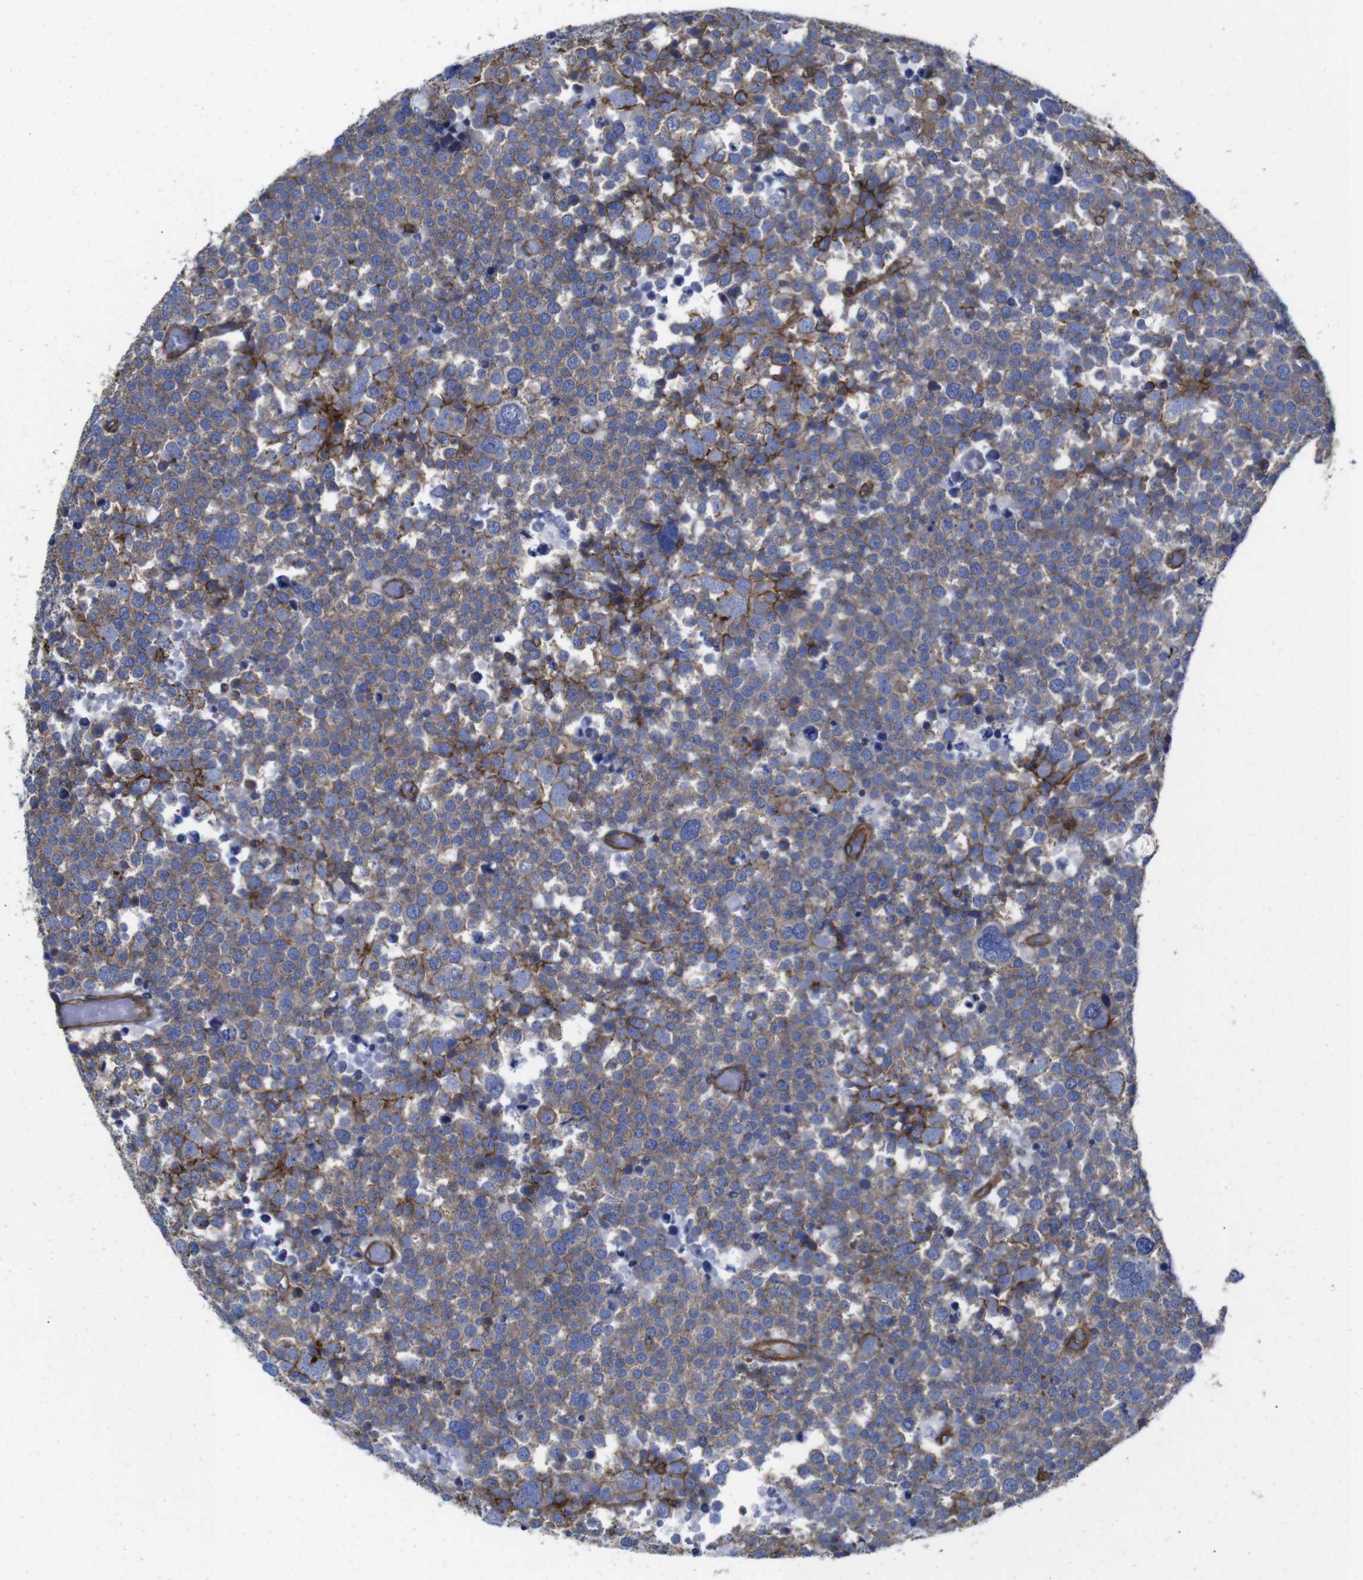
{"staining": {"intensity": "moderate", "quantity": ">75%", "location": "cytoplasmic/membranous"}, "tissue": "testis cancer", "cell_type": "Tumor cells", "image_type": "cancer", "snomed": [{"axis": "morphology", "description": "Seminoma, NOS"}, {"axis": "topography", "description": "Testis"}], "caption": "Seminoma (testis) stained for a protein (brown) exhibits moderate cytoplasmic/membranous positive staining in about >75% of tumor cells.", "gene": "SPTBN1", "patient": {"sex": "male", "age": 71}}